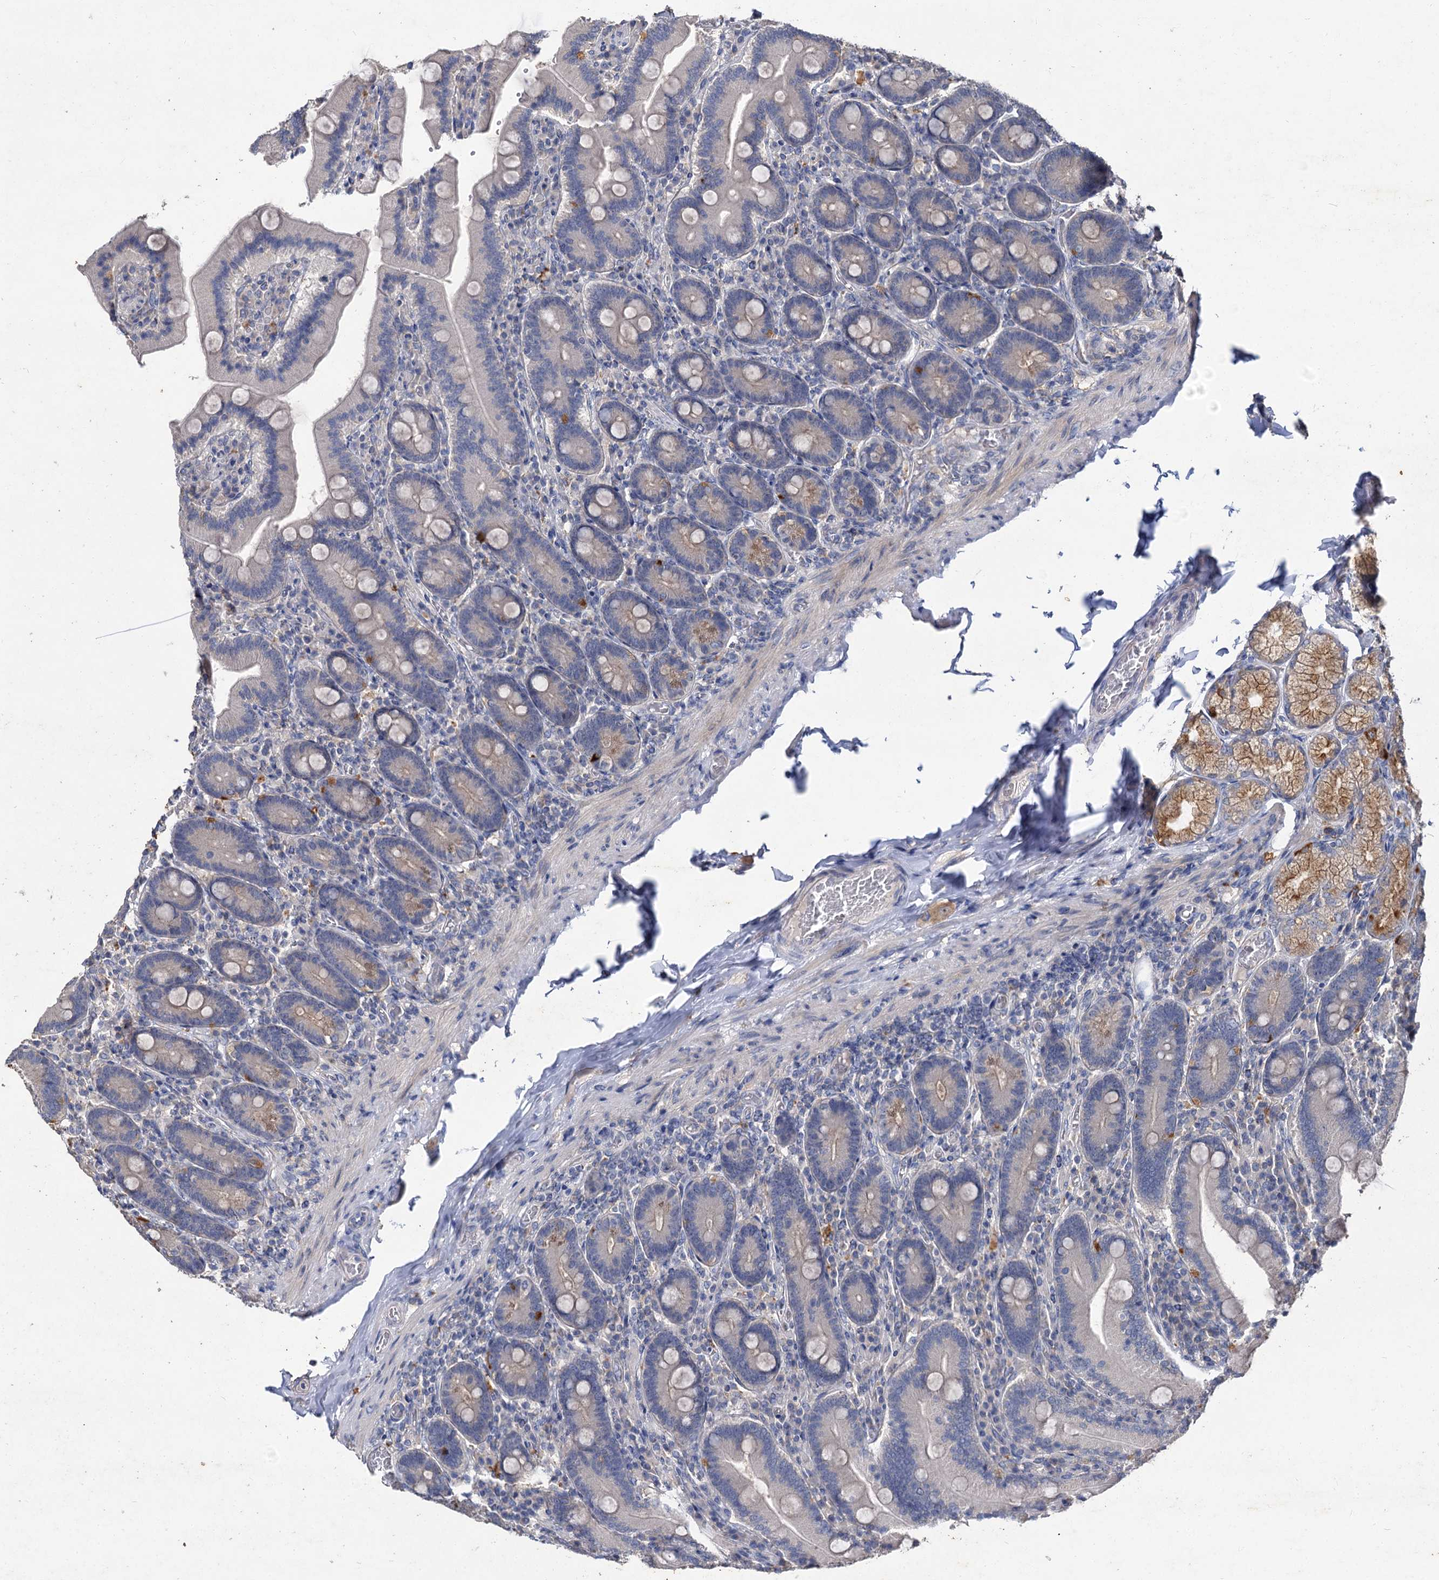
{"staining": {"intensity": "strong", "quantity": "<25%", "location": "cytoplasmic/membranous"}, "tissue": "duodenum", "cell_type": "Glandular cells", "image_type": "normal", "snomed": [{"axis": "morphology", "description": "Normal tissue, NOS"}, {"axis": "topography", "description": "Duodenum"}], "caption": "An immunohistochemistry (IHC) image of benign tissue is shown. Protein staining in brown shows strong cytoplasmic/membranous positivity in duodenum within glandular cells. (IHC, brightfield microscopy, high magnification).", "gene": "ATP9A", "patient": {"sex": "female", "age": 62}}